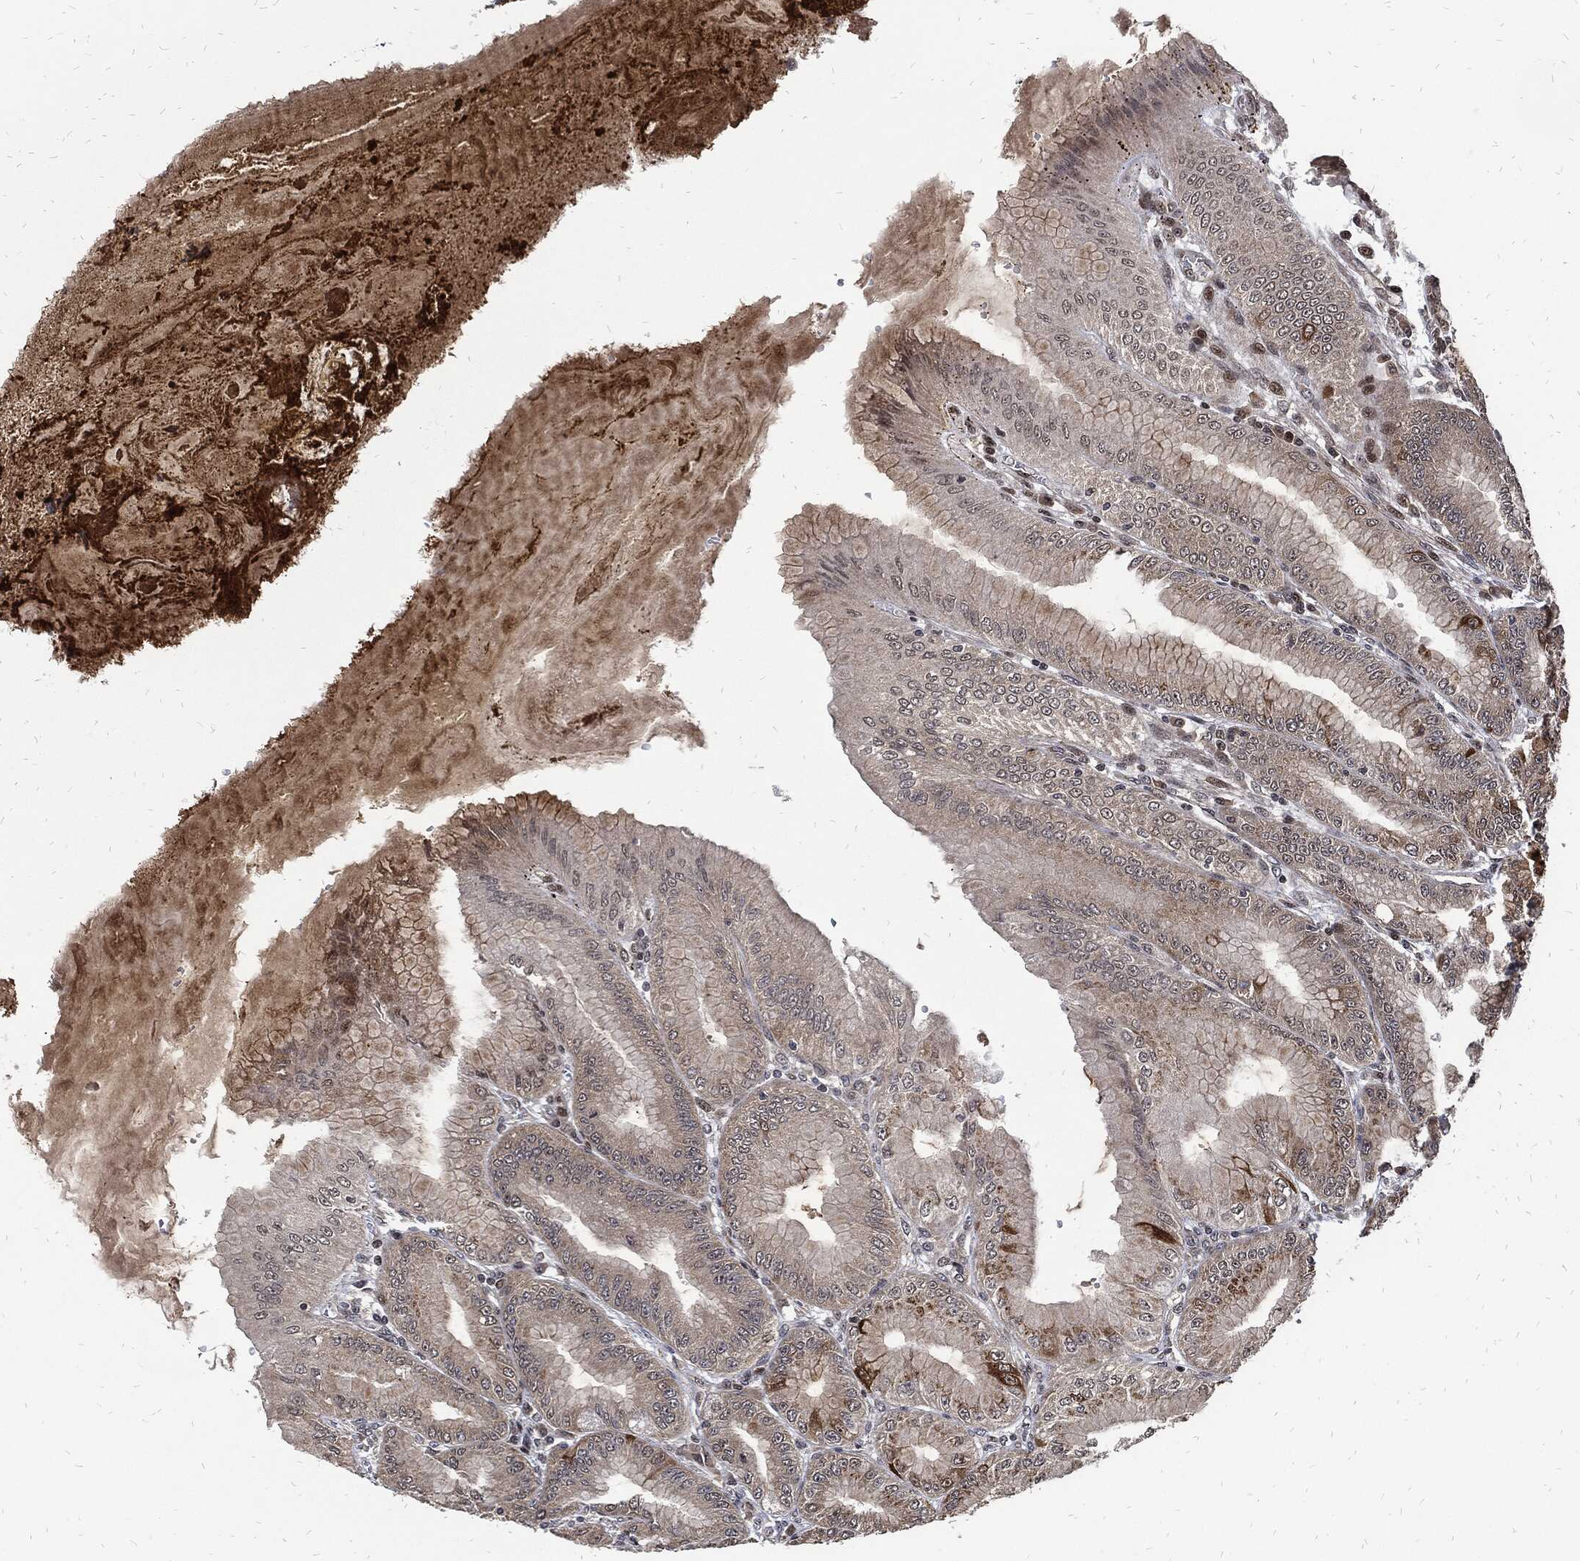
{"staining": {"intensity": "strong", "quantity": "<25%", "location": "cytoplasmic/membranous"}, "tissue": "stomach", "cell_type": "Glandular cells", "image_type": "normal", "snomed": [{"axis": "morphology", "description": "Normal tissue, NOS"}, {"axis": "topography", "description": "Stomach"}], "caption": "IHC histopathology image of normal human stomach stained for a protein (brown), which shows medium levels of strong cytoplasmic/membranous expression in approximately <25% of glandular cells.", "gene": "ZNF775", "patient": {"sex": "male", "age": 71}}